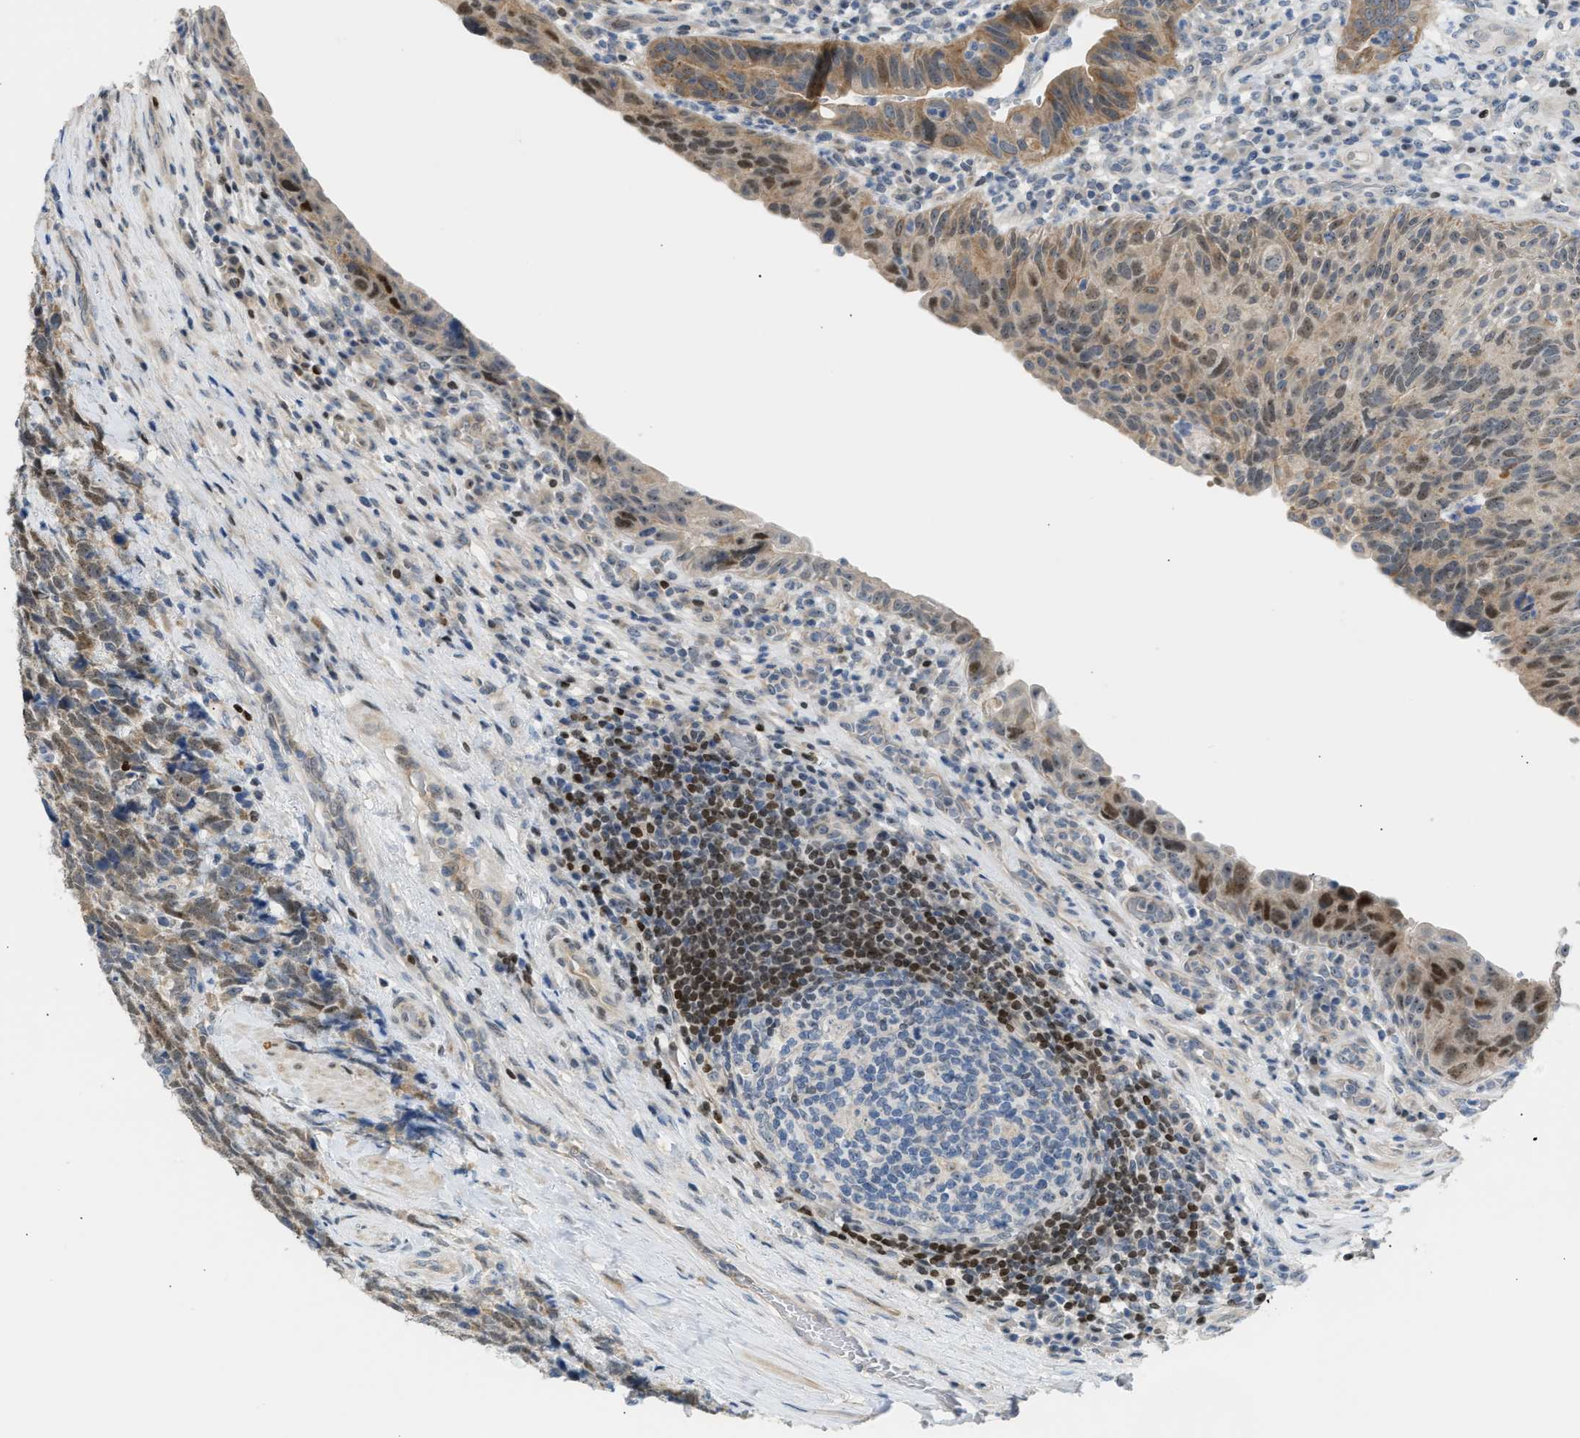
{"staining": {"intensity": "moderate", "quantity": ">75%", "location": "cytoplasmic/membranous,nuclear"}, "tissue": "urothelial cancer", "cell_type": "Tumor cells", "image_type": "cancer", "snomed": [{"axis": "morphology", "description": "Urothelial carcinoma, High grade"}, {"axis": "topography", "description": "Urinary bladder"}], "caption": "IHC (DAB (3,3'-diaminobenzidine)) staining of human urothelial cancer reveals moderate cytoplasmic/membranous and nuclear protein expression in approximately >75% of tumor cells.", "gene": "NPS", "patient": {"sex": "female", "age": 82}}